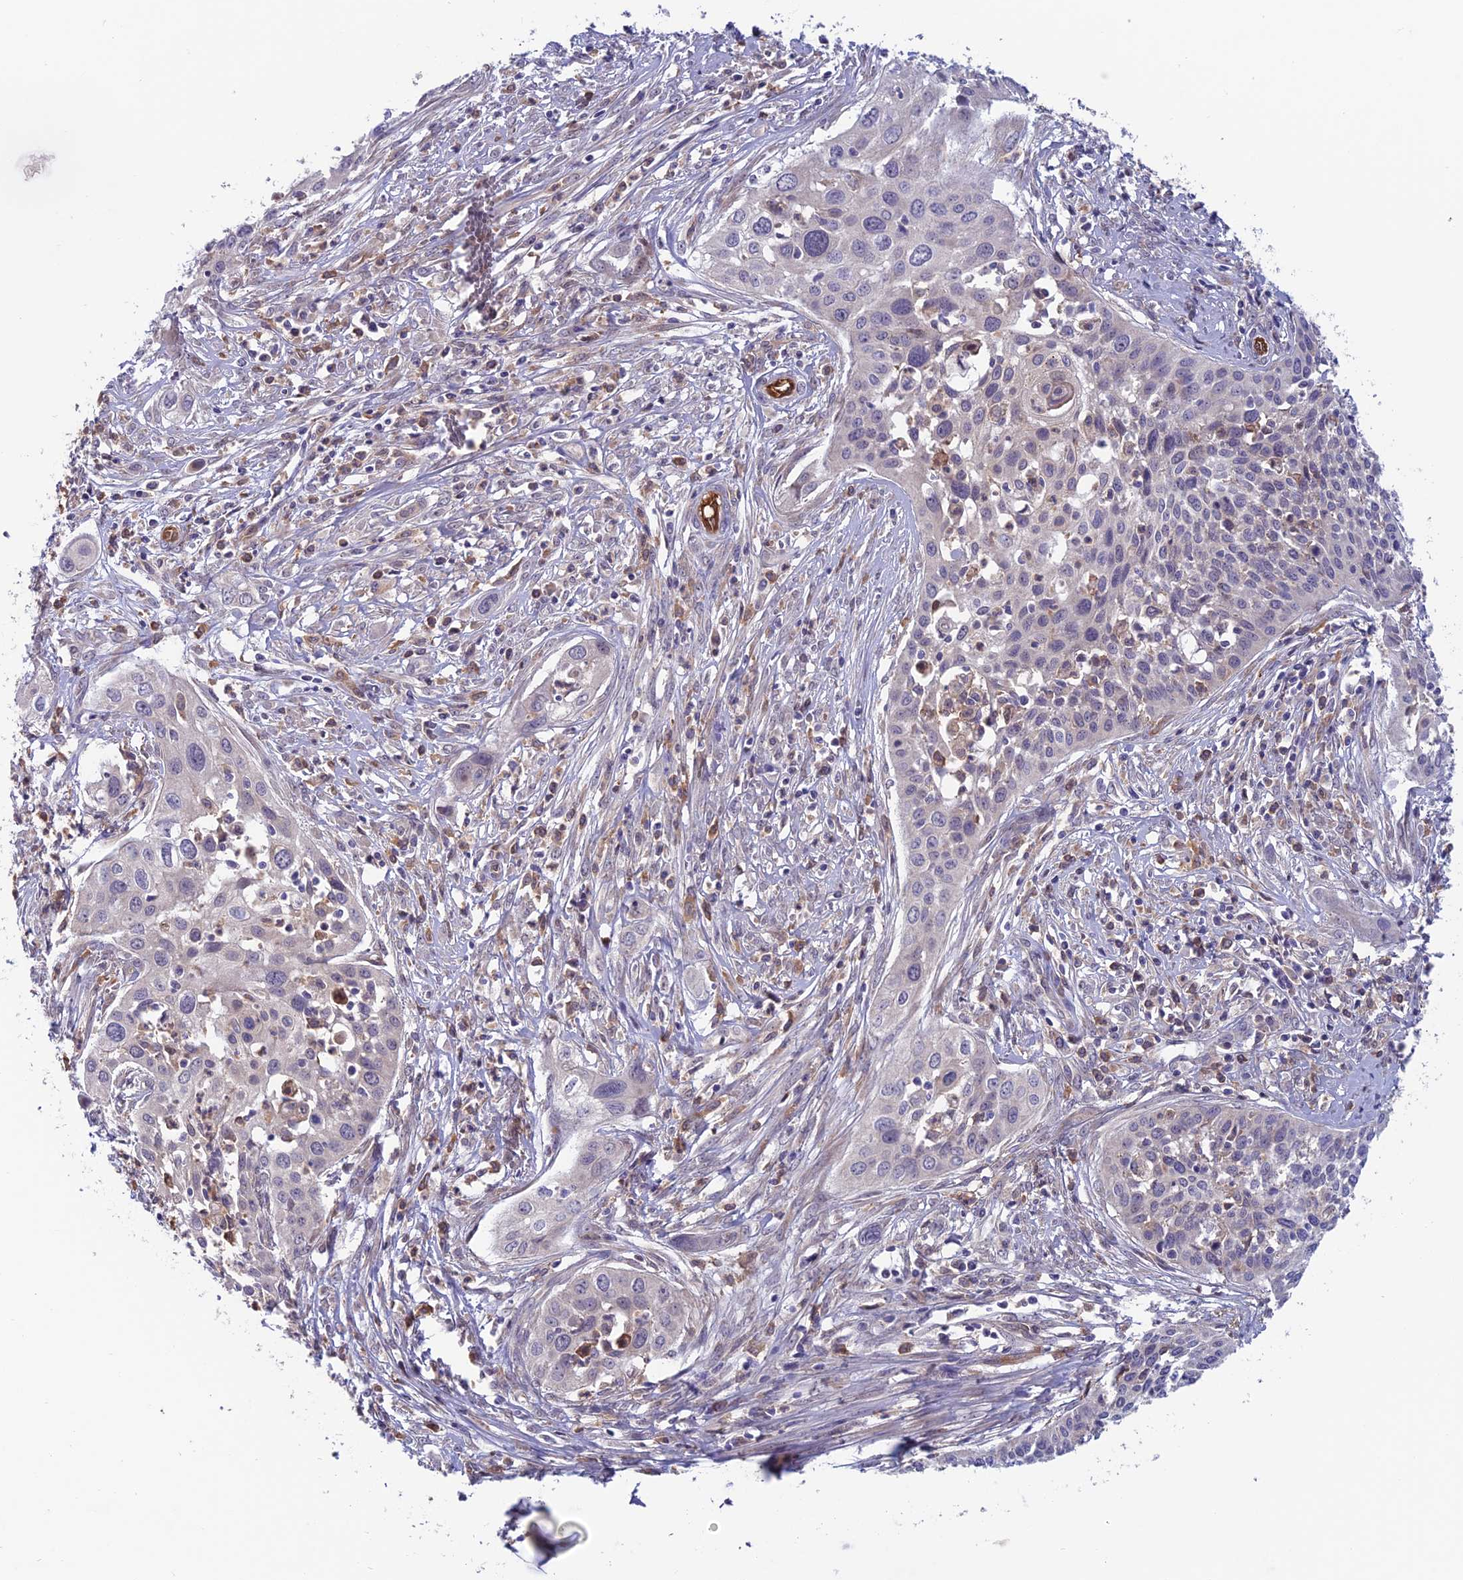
{"staining": {"intensity": "negative", "quantity": "none", "location": "none"}, "tissue": "cervical cancer", "cell_type": "Tumor cells", "image_type": "cancer", "snomed": [{"axis": "morphology", "description": "Squamous cell carcinoma, NOS"}, {"axis": "topography", "description": "Cervix"}], "caption": "Immunohistochemistry (IHC) micrograph of neoplastic tissue: human cervical cancer stained with DAB (3,3'-diaminobenzidine) demonstrates no significant protein positivity in tumor cells.", "gene": "MAST2", "patient": {"sex": "female", "age": 34}}